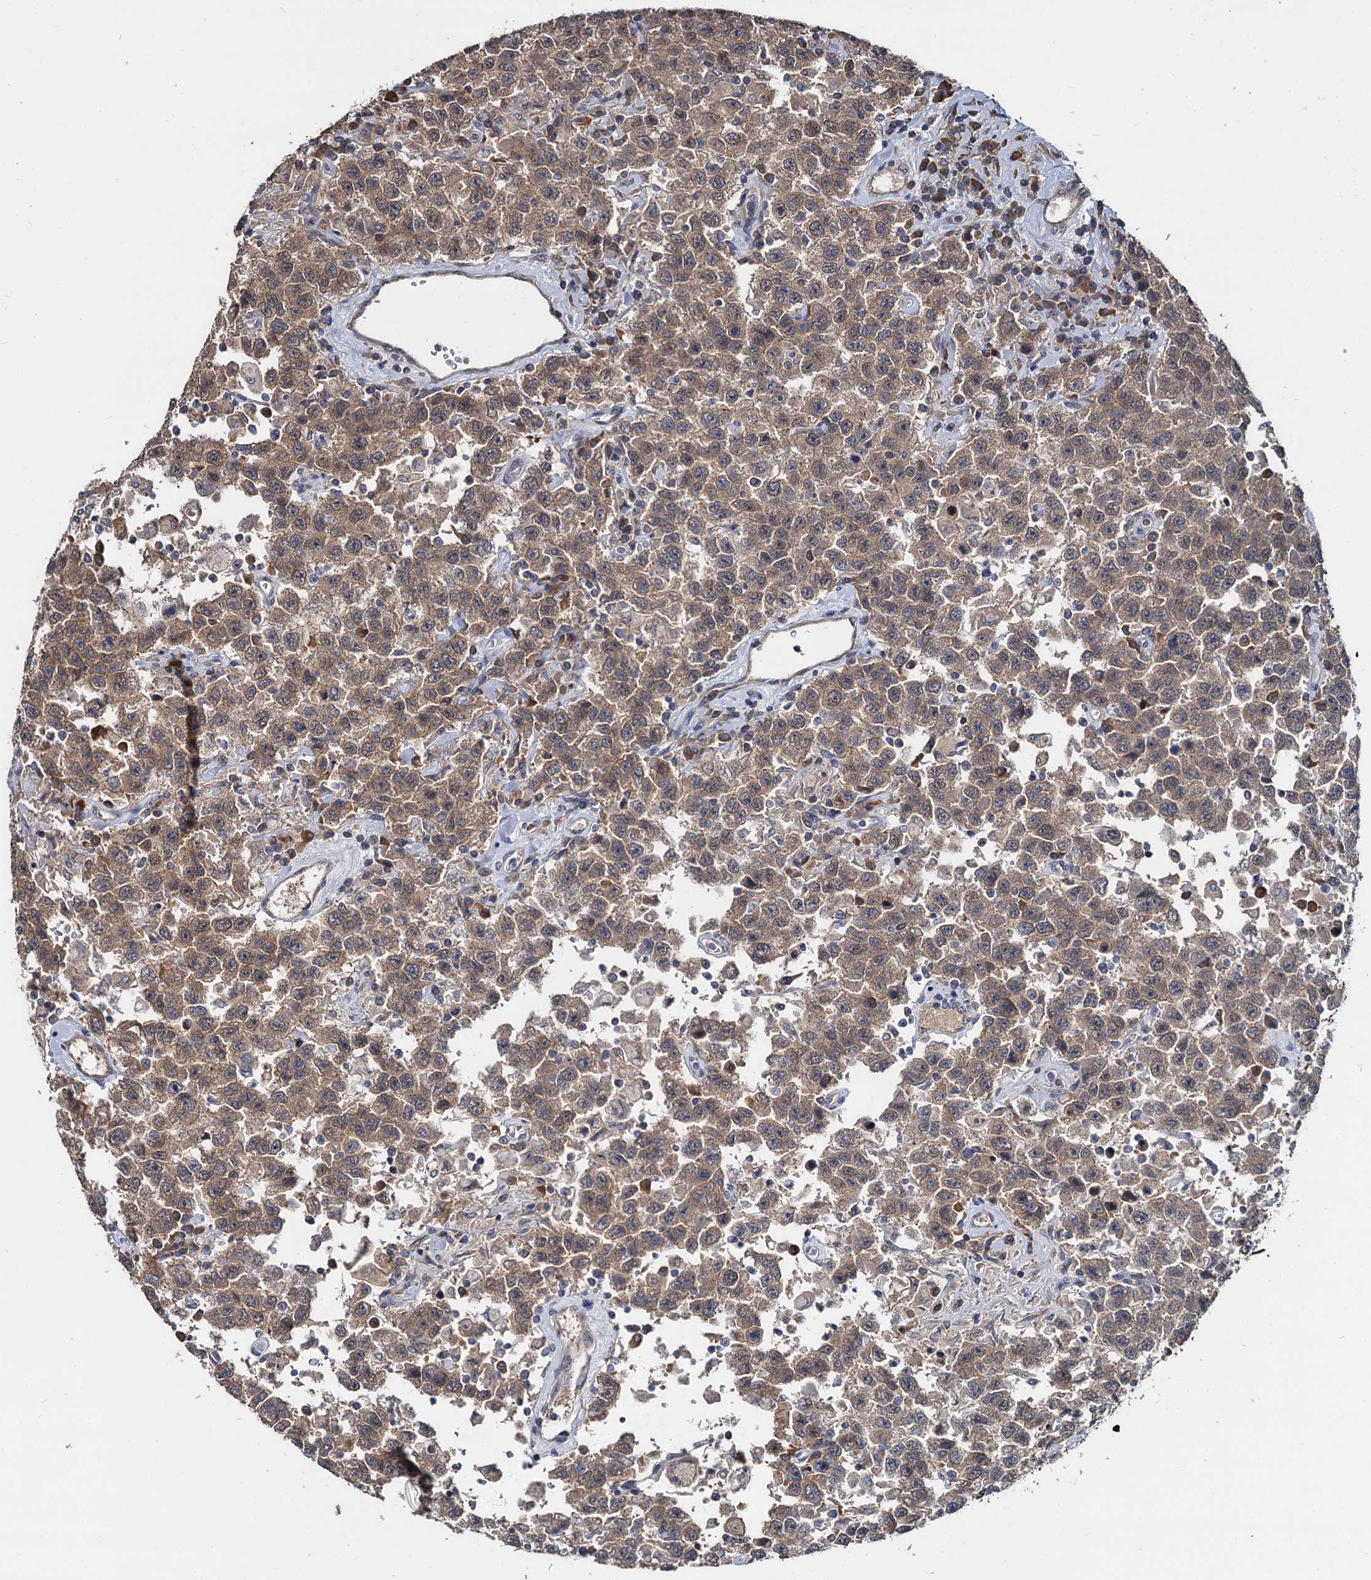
{"staining": {"intensity": "moderate", "quantity": ">75%", "location": "cytoplasmic/membranous"}, "tissue": "testis cancer", "cell_type": "Tumor cells", "image_type": "cancer", "snomed": [{"axis": "morphology", "description": "Seminoma, NOS"}, {"axis": "topography", "description": "Testis"}], "caption": "Human seminoma (testis) stained with a protein marker exhibits moderate staining in tumor cells.", "gene": "CCDC184", "patient": {"sex": "male", "age": 41}}